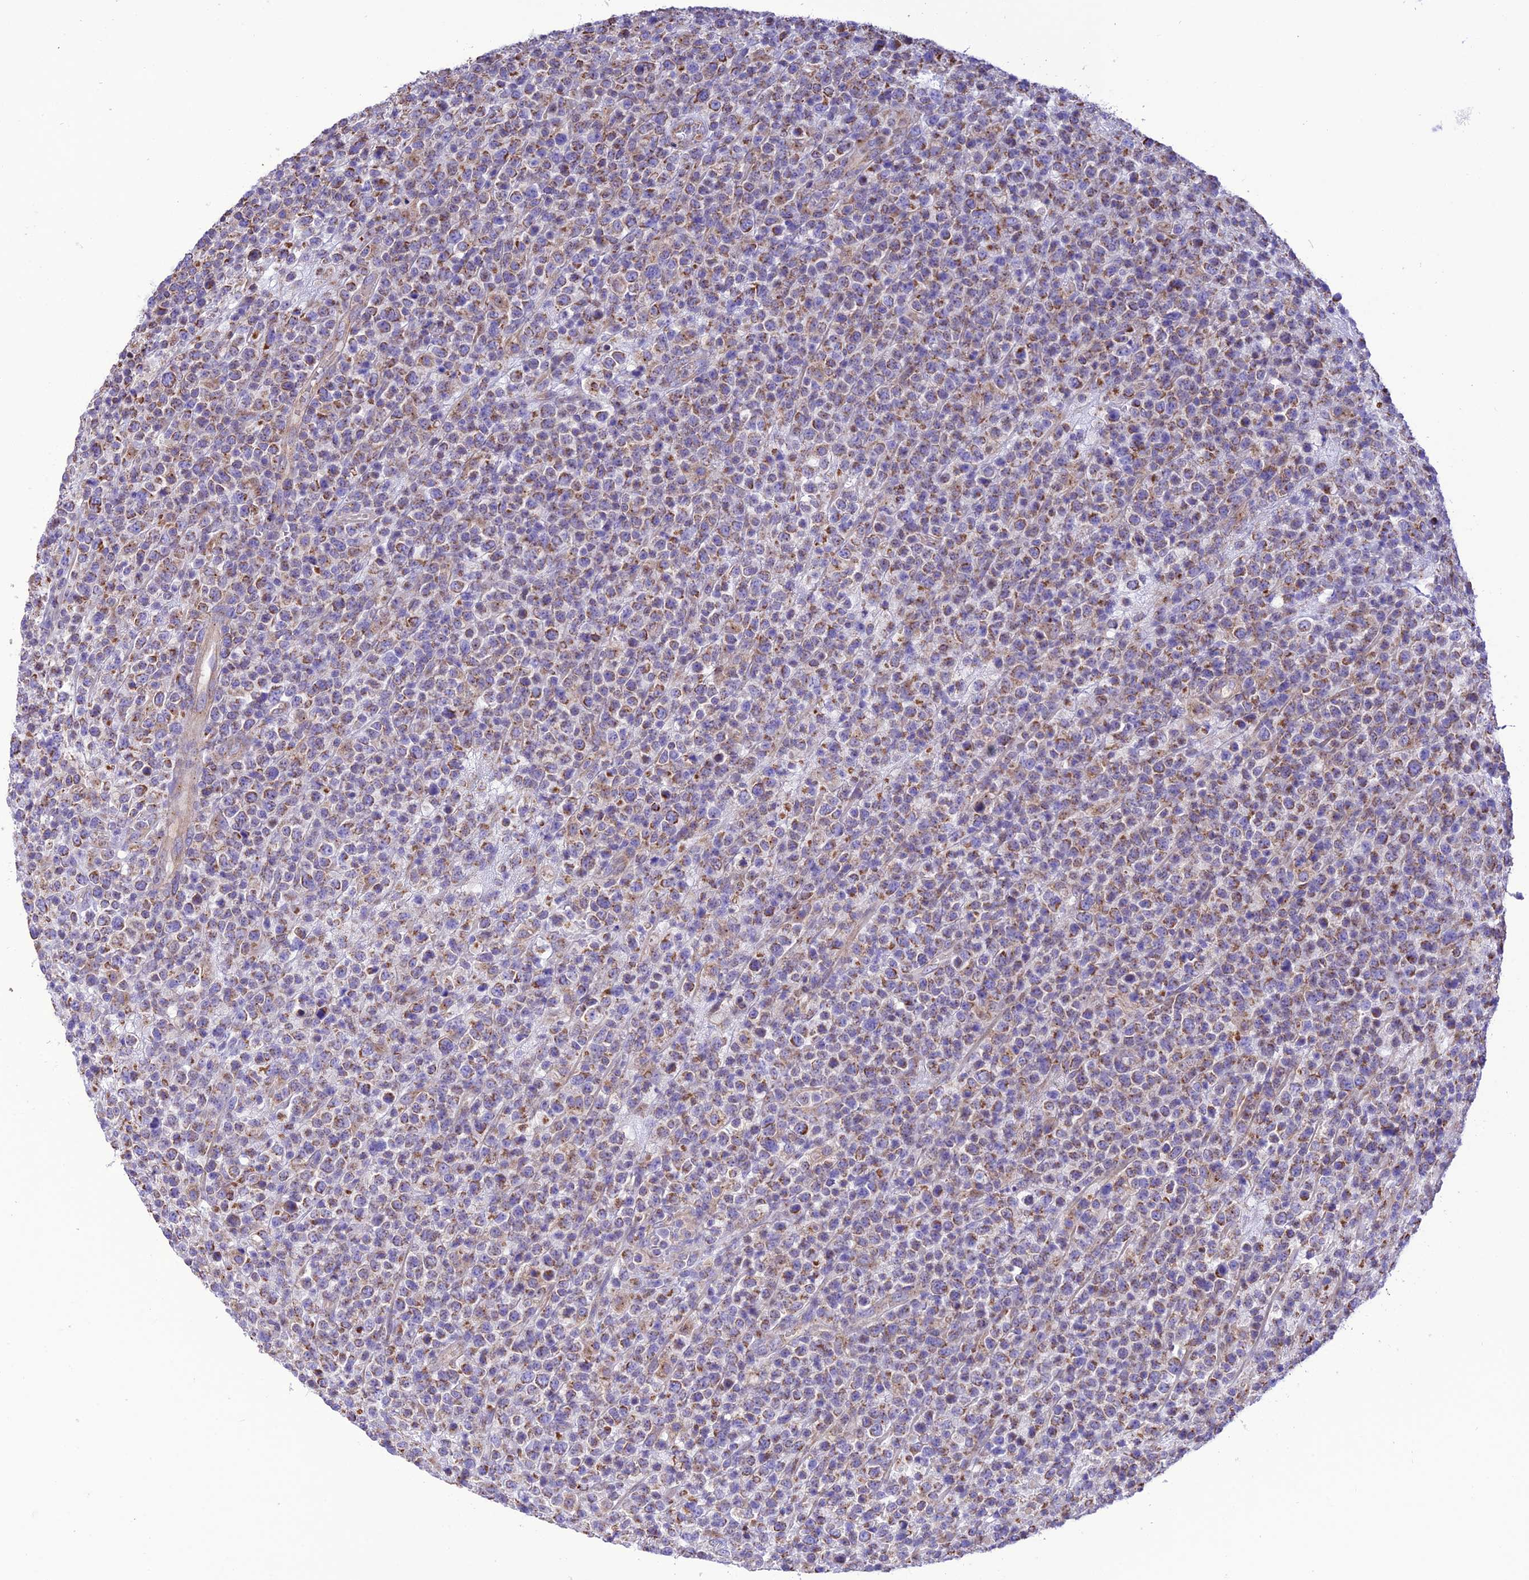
{"staining": {"intensity": "moderate", "quantity": ">75%", "location": "cytoplasmic/membranous"}, "tissue": "lymphoma", "cell_type": "Tumor cells", "image_type": "cancer", "snomed": [{"axis": "morphology", "description": "Malignant lymphoma, non-Hodgkin's type, High grade"}, {"axis": "topography", "description": "Colon"}], "caption": "This image demonstrates immunohistochemistry (IHC) staining of malignant lymphoma, non-Hodgkin's type (high-grade), with medium moderate cytoplasmic/membranous staining in approximately >75% of tumor cells.", "gene": "MAP3K12", "patient": {"sex": "female", "age": 53}}